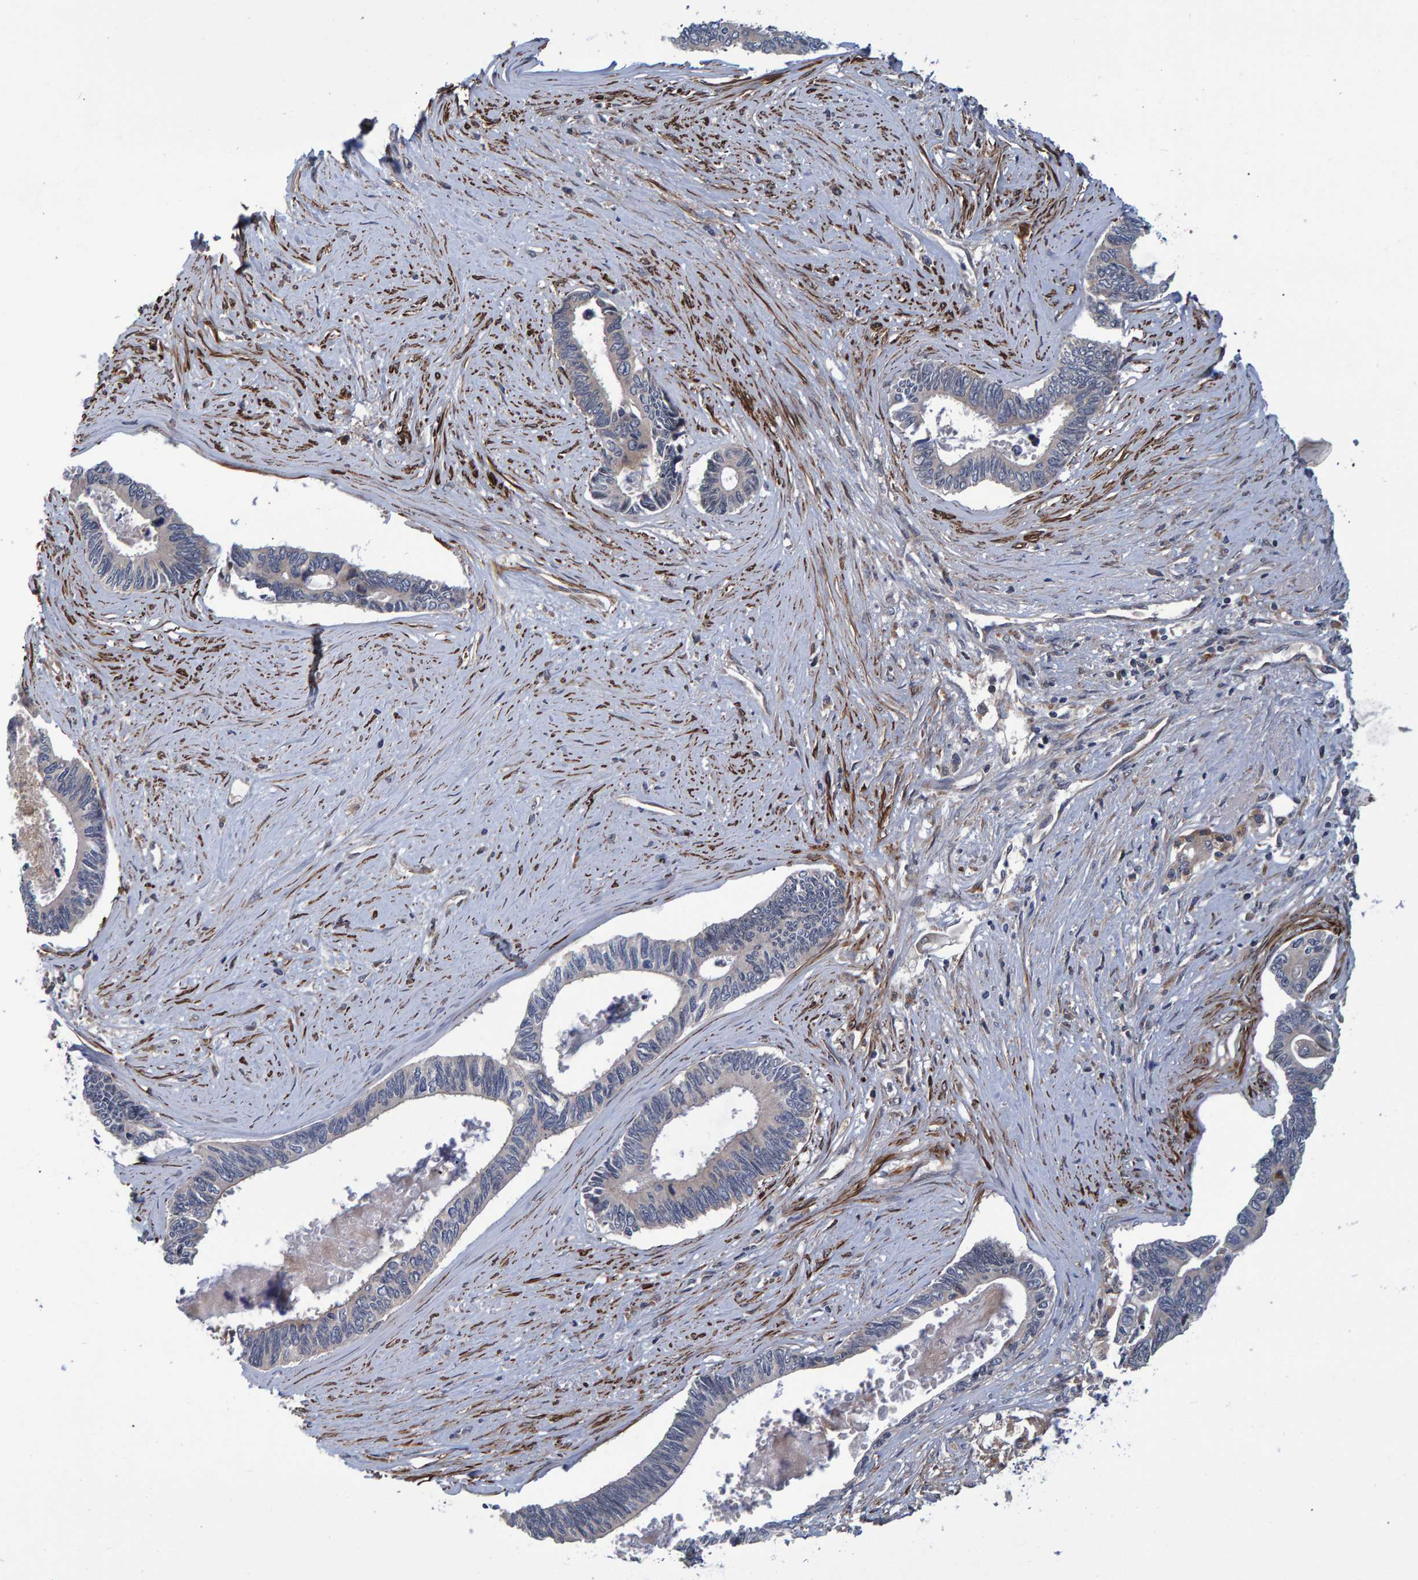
{"staining": {"intensity": "negative", "quantity": "none", "location": "none"}, "tissue": "pancreatic cancer", "cell_type": "Tumor cells", "image_type": "cancer", "snomed": [{"axis": "morphology", "description": "Adenocarcinoma, NOS"}, {"axis": "topography", "description": "Pancreas"}], "caption": "Photomicrograph shows no protein positivity in tumor cells of pancreatic cancer tissue.", "gene": "ATP6V1H", "patient": {"sex": "female", "age": 70}}